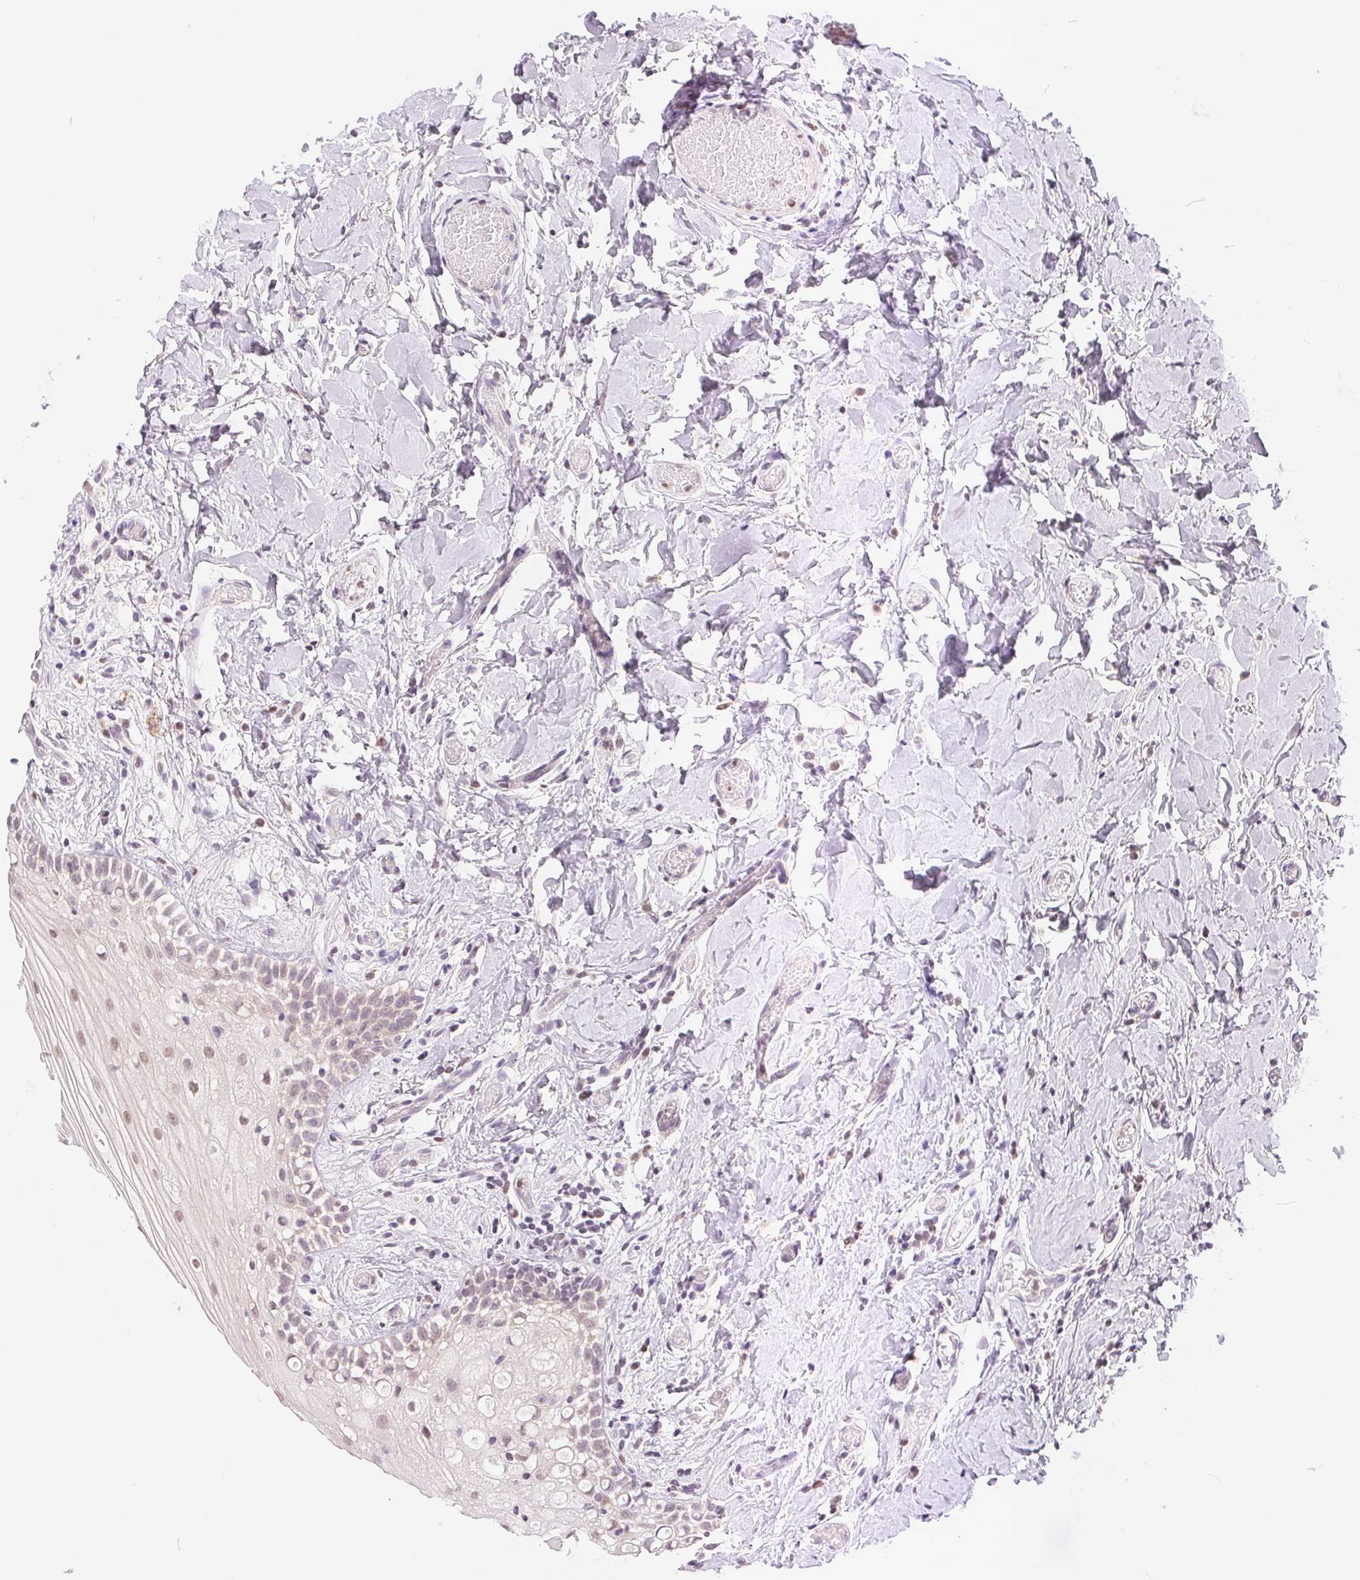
{"staining": {"intensity": "weak", "quantity": "25%-75%", "location": "nuclear"}, "tissue": "oral mucosa", "cell_type": "Squamous epithelial cells", "image_type": "normal", "snomed": [{"axis": "morphology", "description": "Normal tissue, NOS"}, {"axis": "topography", "description": "Oral tissue"}], "caption": "Weak nuclear positivity is present in about 25%-75% of squamous epithelial cells in unremarkable oral mucosa. (IHC, brightfield microscopy, high magnification).", "gene": "POU2F2", "patient": {"sex": "female", "age": 83}}